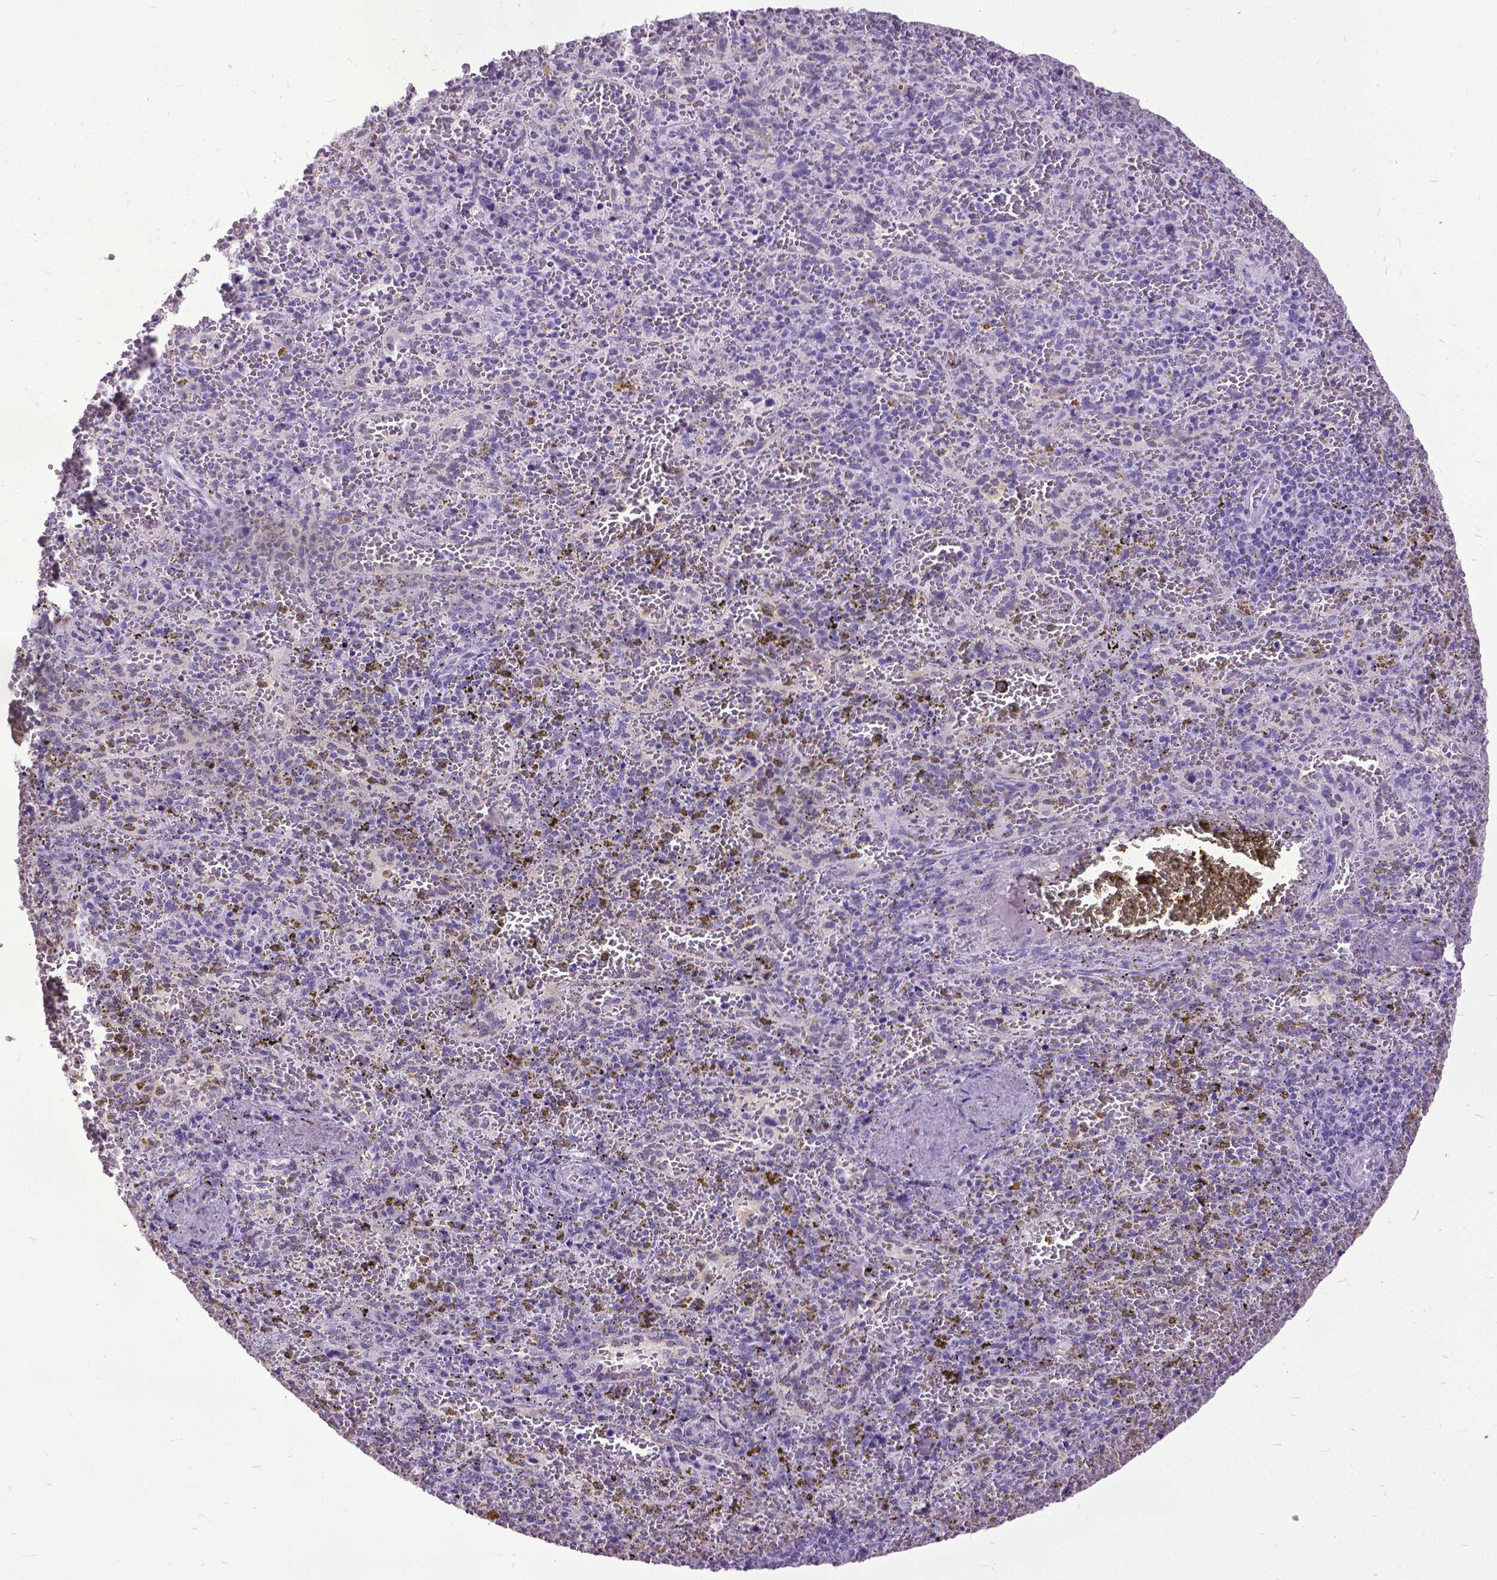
{"staining": {"intensity": "negative", "quantity": "none", "location": "none"}, "tissue": "spleen", "cell_type": "Cells in red pulp", "image_type": "normal", "snomed": [{"axis": "morphology", "description": "Normal tissue, NOS"}, {"axis": "topography", "description": "Spleen"}], "caption": "Immunohistochemistry (IHC) photomicrograph of unremarkable spleen: human spleen stained with DAB reveals no significant protein expression in cells in red pulp.", "gene": "MARCHF10", "patient": {"sex": "female", "age": 50}}